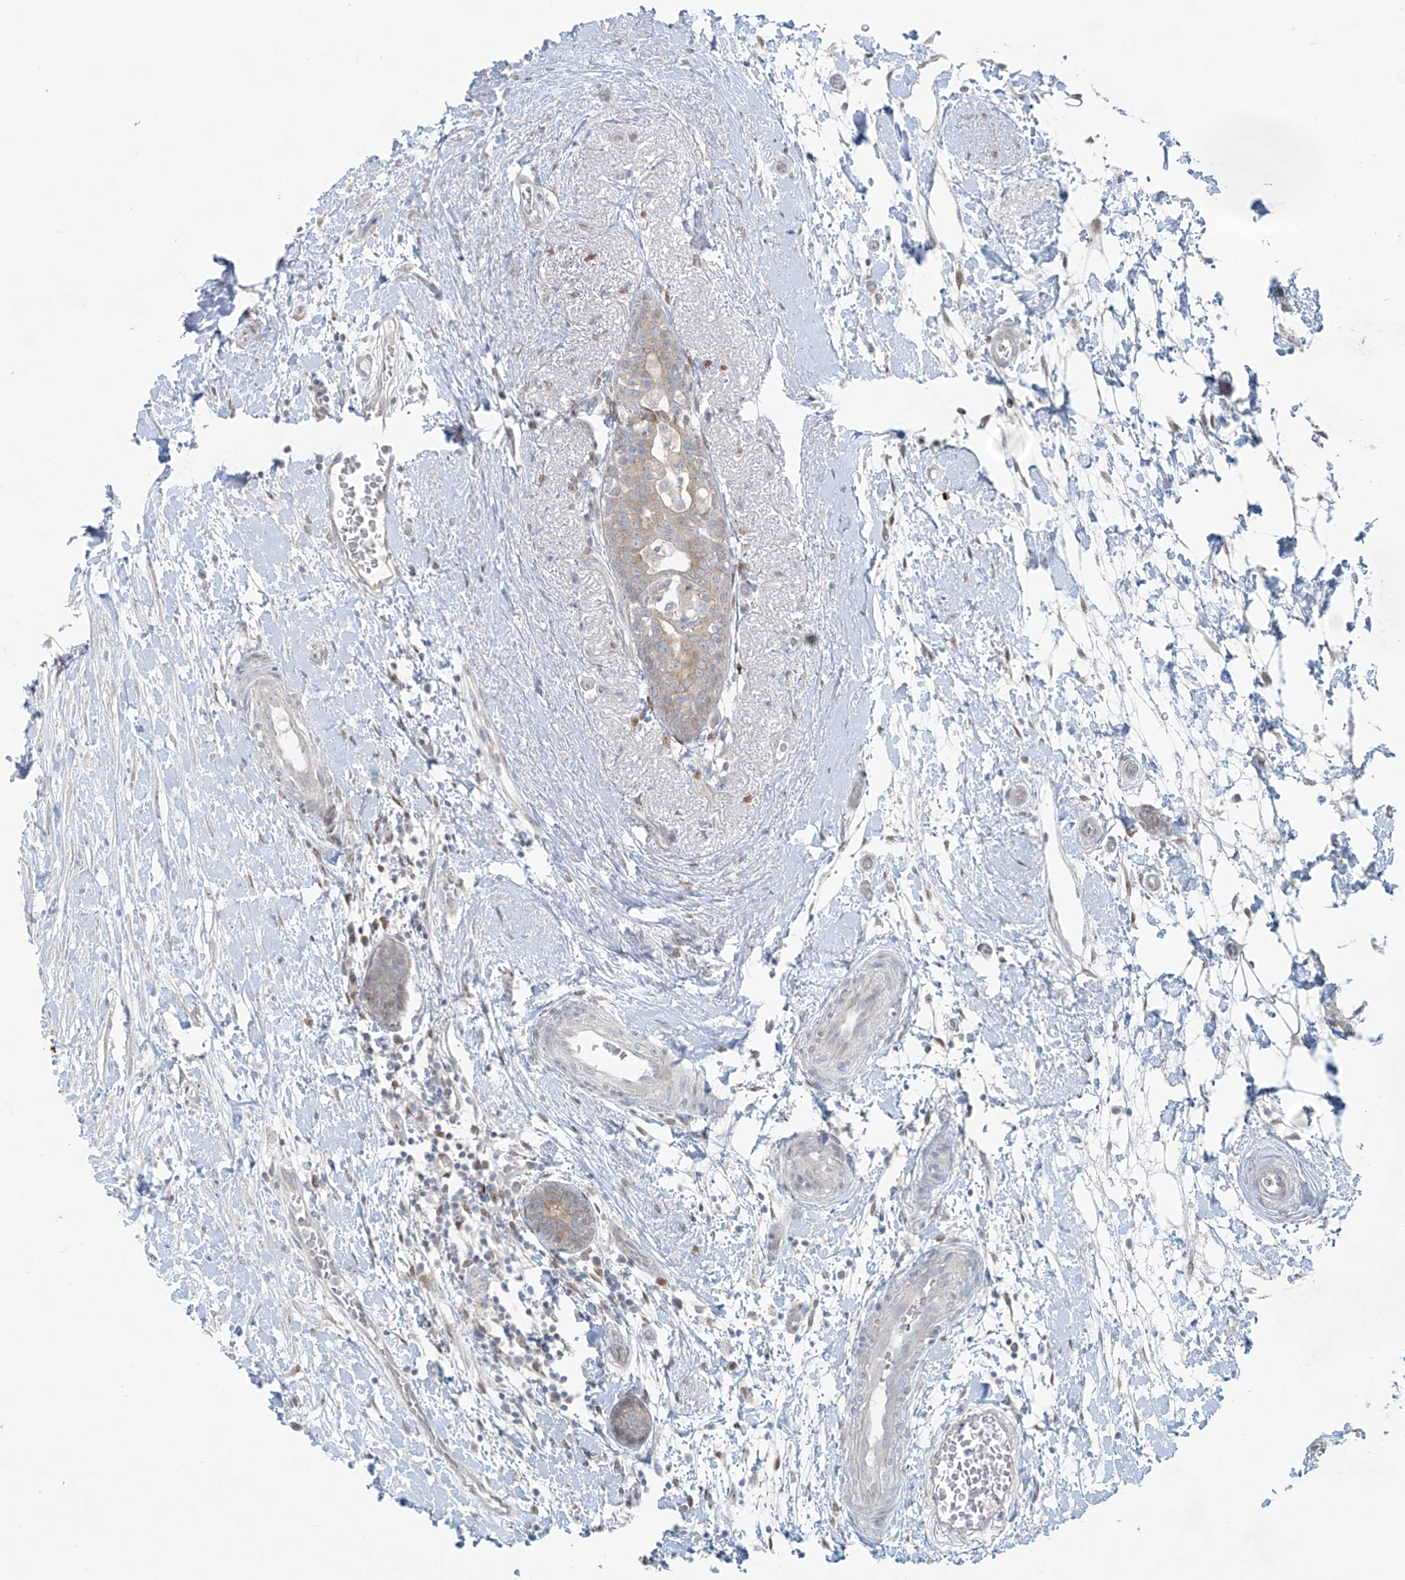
{"staining": {"intensity": "weak", "quantity": "25%-75%", "location": "cytoplasmic/membranous"}, "tissue": "breast cancer", "cell_type": "Tumor cells", "image_type": "cancer", "snomed": [{"axis": "morphology", "description": "Duct carcinoma"}, {"axis": "topography", "description": "Breast"}], "caption": "Protein staining of breast invasive ductal carcinoma tissue displays weak cytoplasmic/membranous expression in approximately 25%-75% of tumor cells.", "gene": "PPAT", "patient": {"sex": "female", "age": 62}}